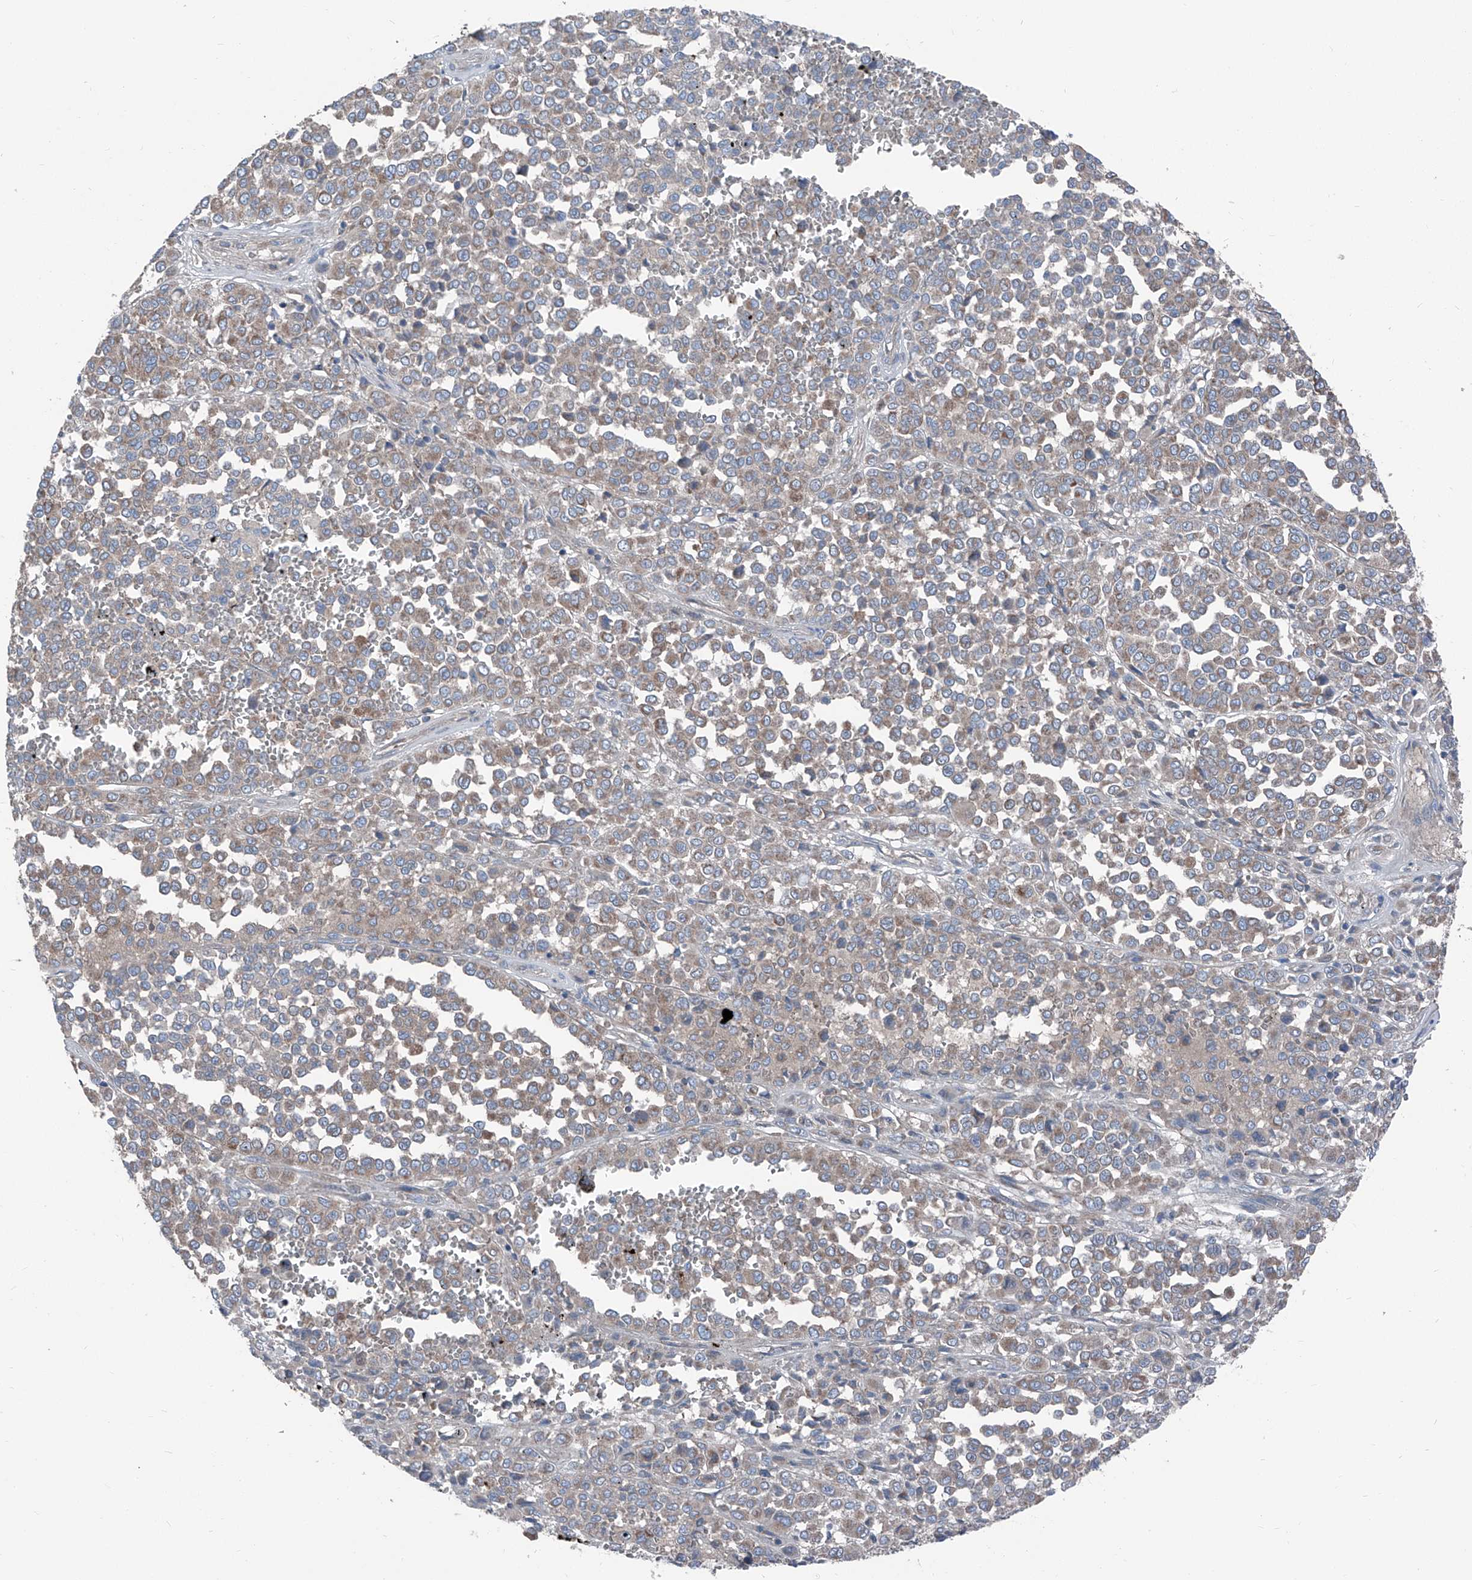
{"staining": {"intensity": "weak", "quantity": ">75%", "location": "cytoplasmic/membranous"}, "tissue": "melanoma", "cell_type": "Tumor cells", "image_type": "cancer", "snomed": [{"axis": "morphology", "description": "Malignant melanoma, Metastatic site"}, {"axis": "topography", "description": "Pancreas"}], "caption": "A brown stain highlights weak cytoplasmic/membranous staining of a protein in malignant melanoma (metastatic site) tumor cells.", "gene": "GPAT3", "patient": {"sex": "female", "age": 30}}